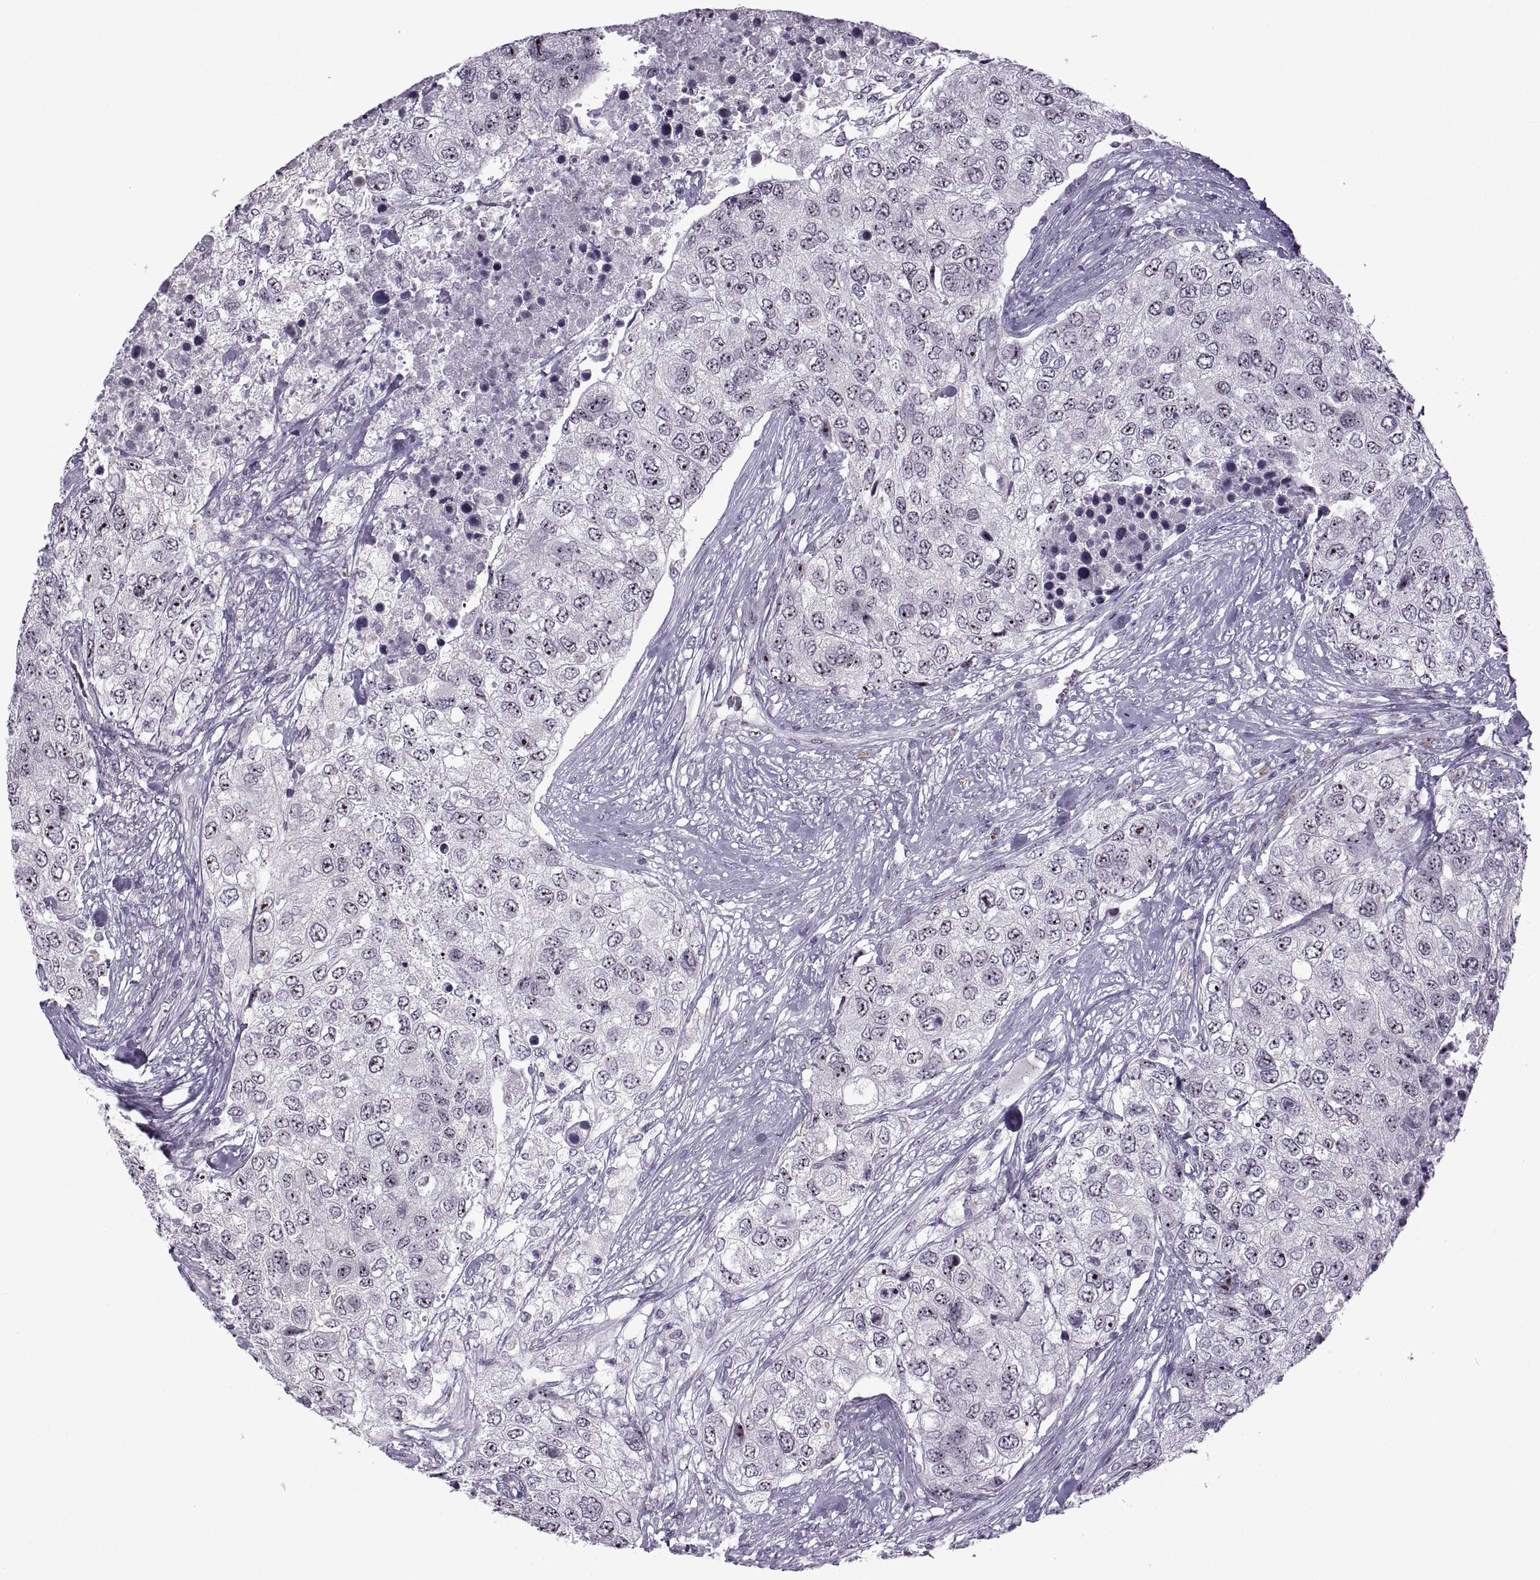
{"staining": {"intensity": "strong", "quantity": "25%-75%", "location": "nuclear"}, "tissue": "urothelial cancer", "cell_type": "Tumor cells", "image_type": "cancer", "snomed": [{"axis": "morphology", "description": "Urothelial carcinoma, High grade"}, {"axis": "topography", "description": "Urinary bladder"}], "caption": "Protein analysis of high-grade urothelial carcinoma tissue reveals strong nuclear expression in about 25%-75% of tumor cells. (Stains: DAB in brown, nuclei in blue, Microscopy: brightfield microscopy at high magnification).", "gene": "SINHCAF", "patient": {"sex": "female", "age": 78}}